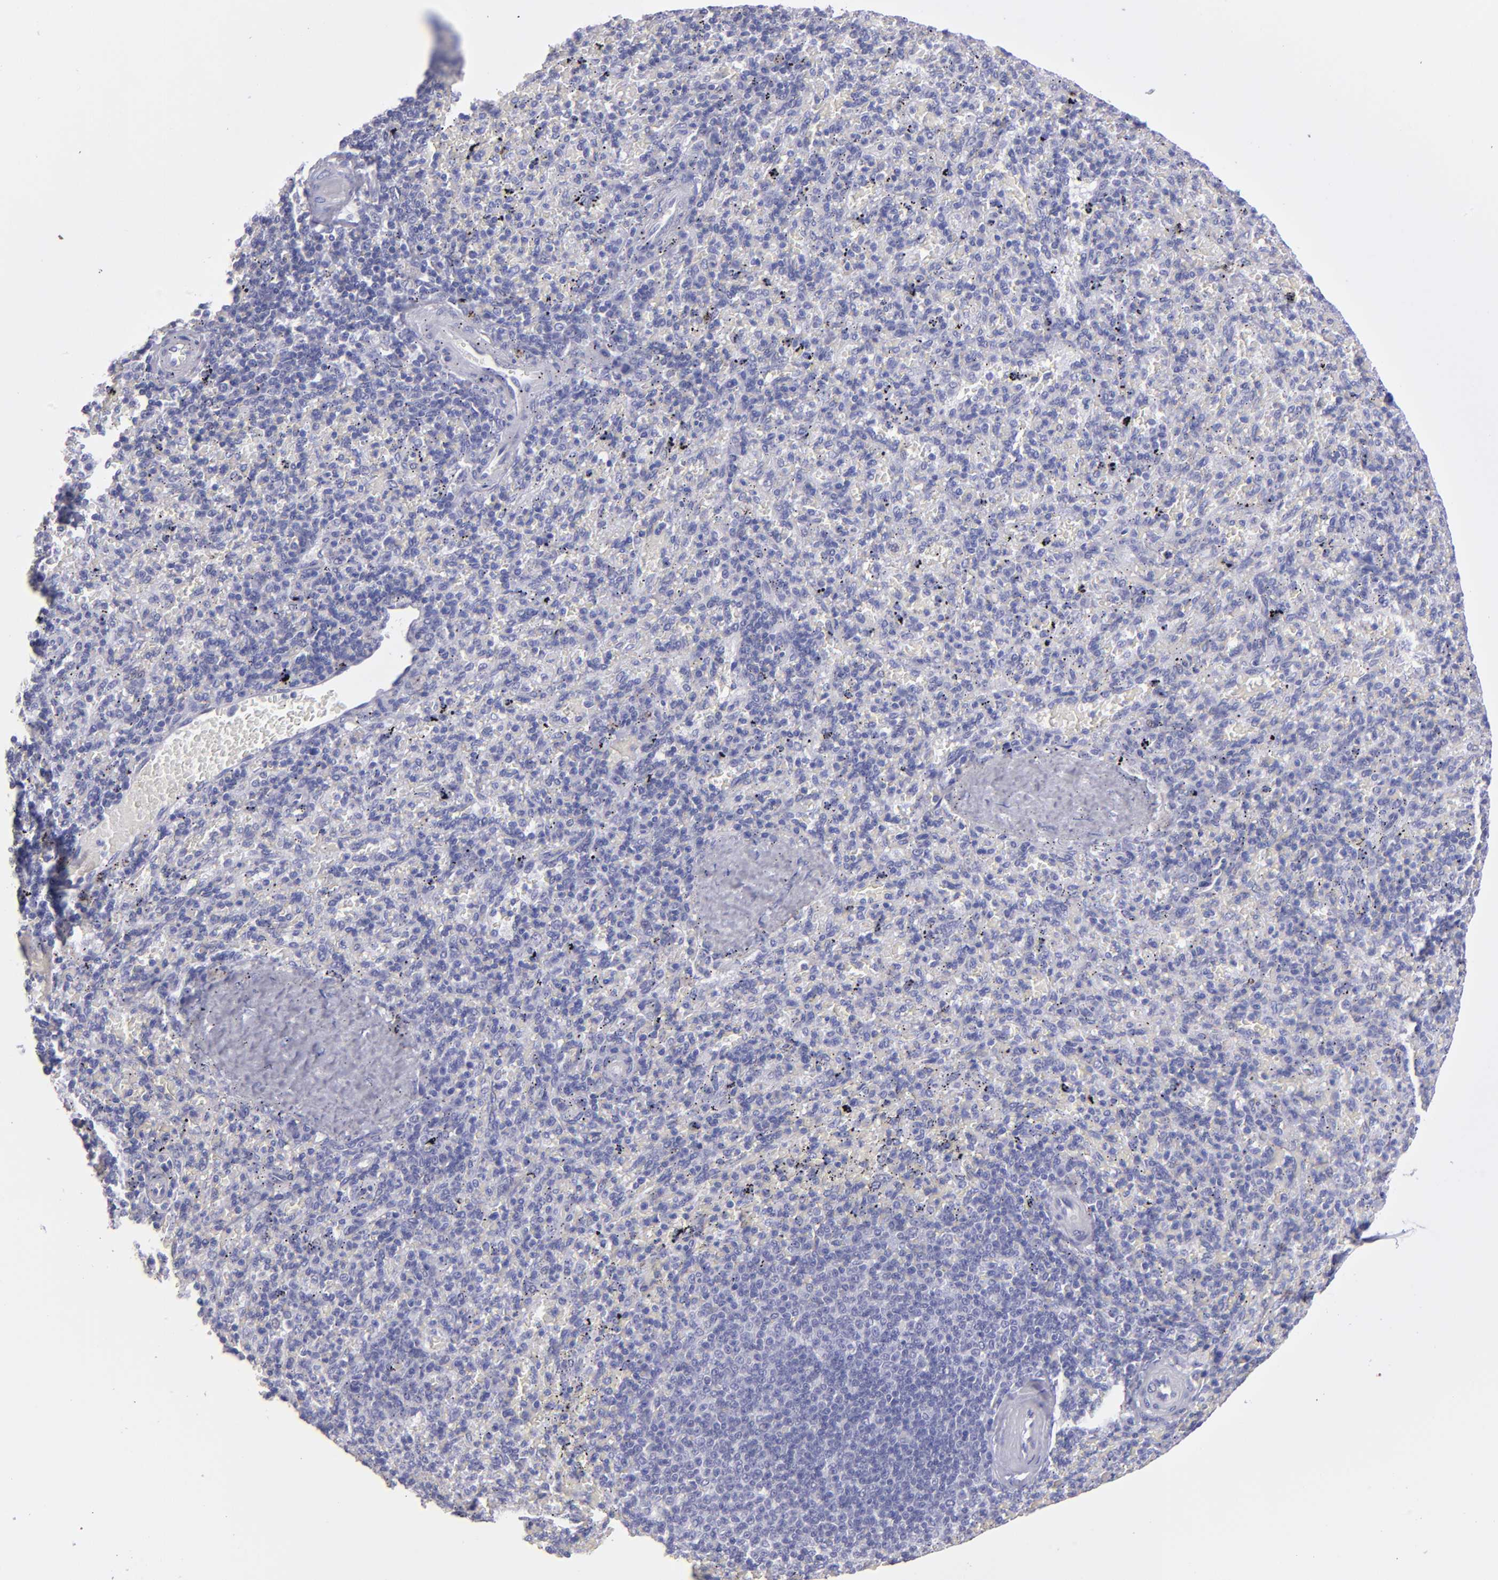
{"staining": {"intensity": "negative", "quantity": "none", "location": "none"}, "tissue": "spleen", "cell_type": "Cells in red pulp", "image_type": "normal", "snomed": [{"axis": "morphology", "description": "Normal tissue, NOS"}, {"axis": "topography", "description": "Spleen"}], "caption": "This is an immunohistochemistry image of benign human spleen. There is no positivity in cells in red pulp.", "gene": "TG", "patient": {"sex": "female", "age": 43}}